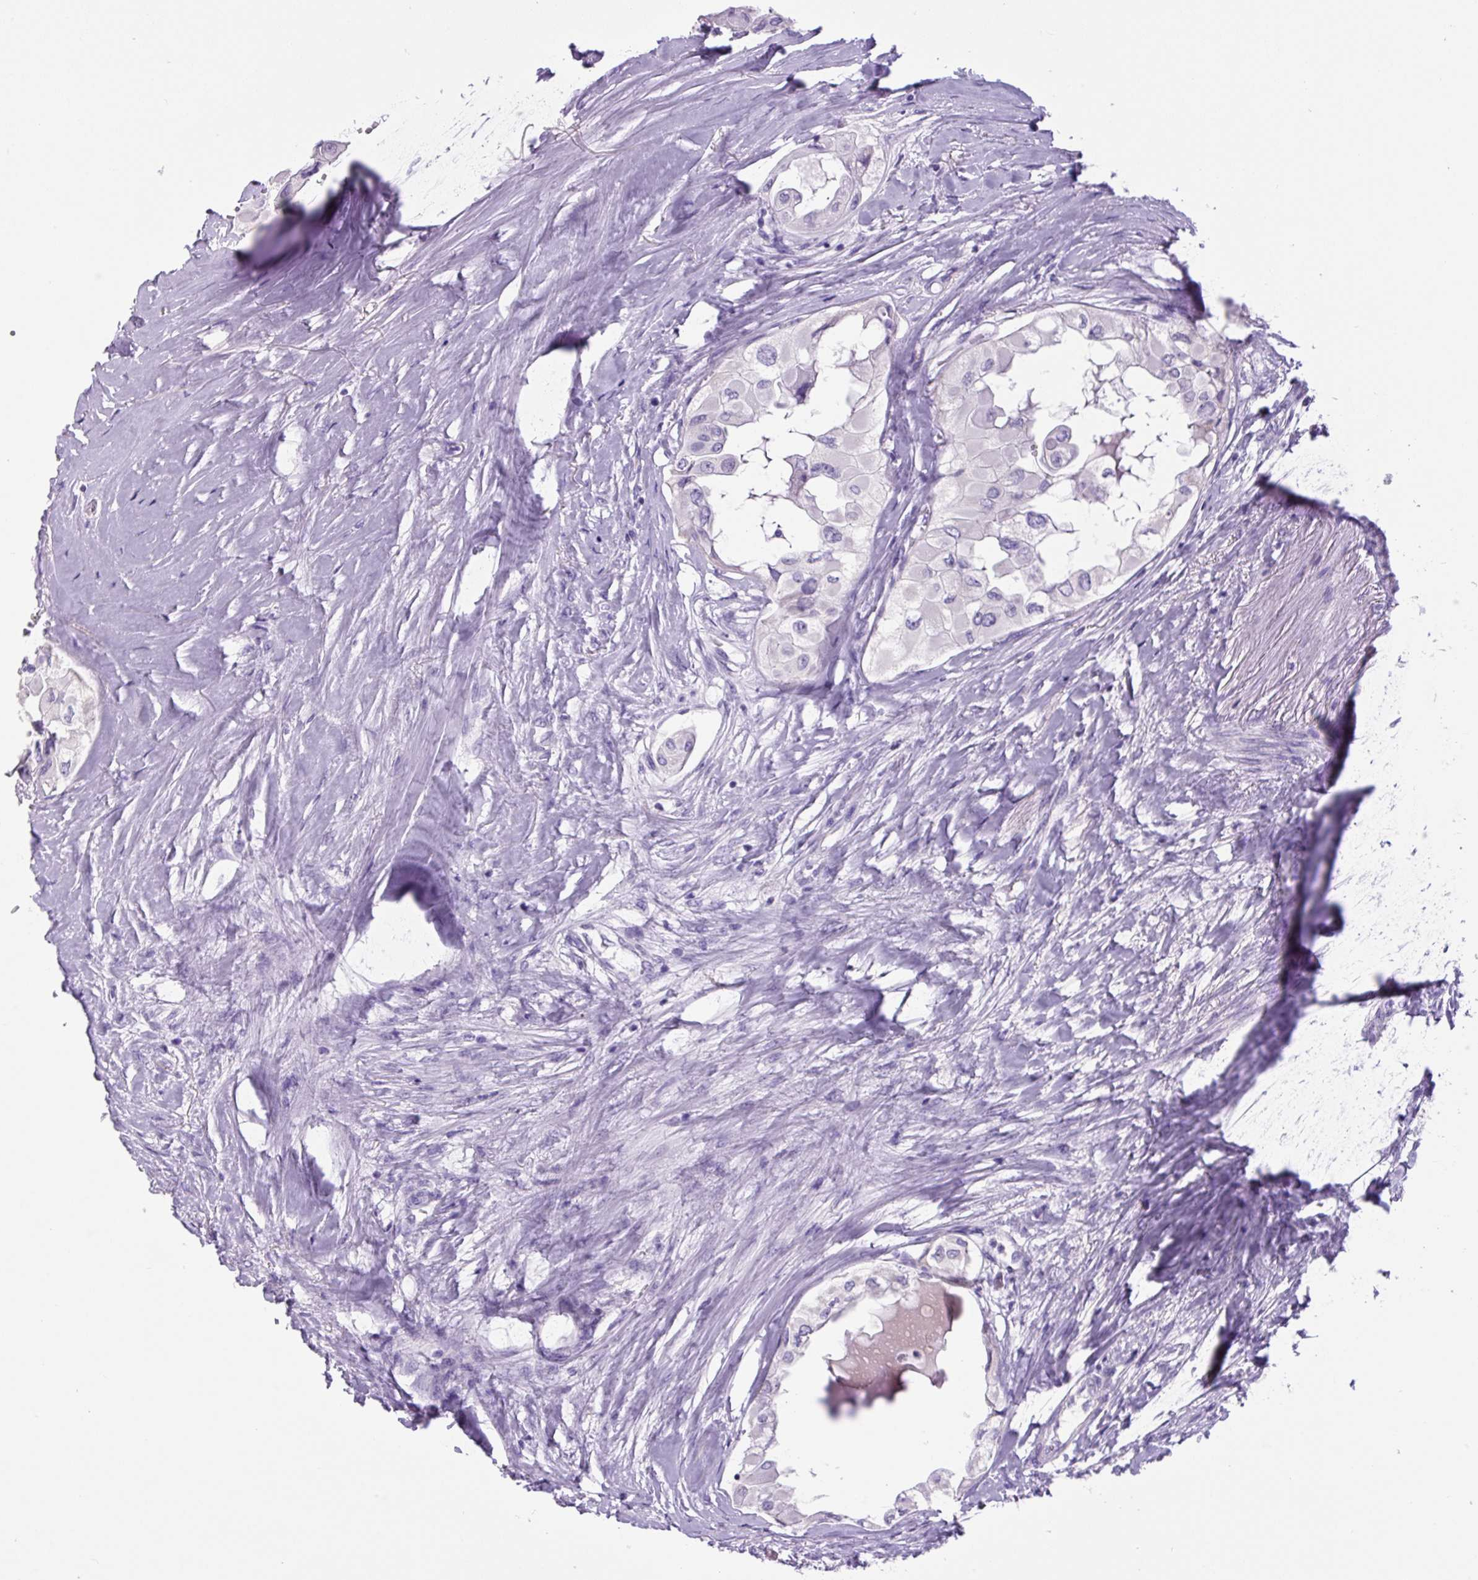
{"staining": {"intensity": "negative", "quantity": "none", "location": "none"}, "tissue": "thyroid cancer", "cell_type": "Tumor cells", "image_type": "cancer", "snomed": [{"axis": "morphology", "description": "Normal tissue, NOS"}, {"axis": "morphology", "description": "Papillary adenocarcinoma, NOS"}, {"axis": "topography", "description": "Thyroid gland"}], "caption": "Tumor cells show no significant protein positivity in thyroid papillary adenocarcinoma. Nuclei are stained in blue.", "gene": "CHGA", "patient": {"sex": "female", "age": 59}}